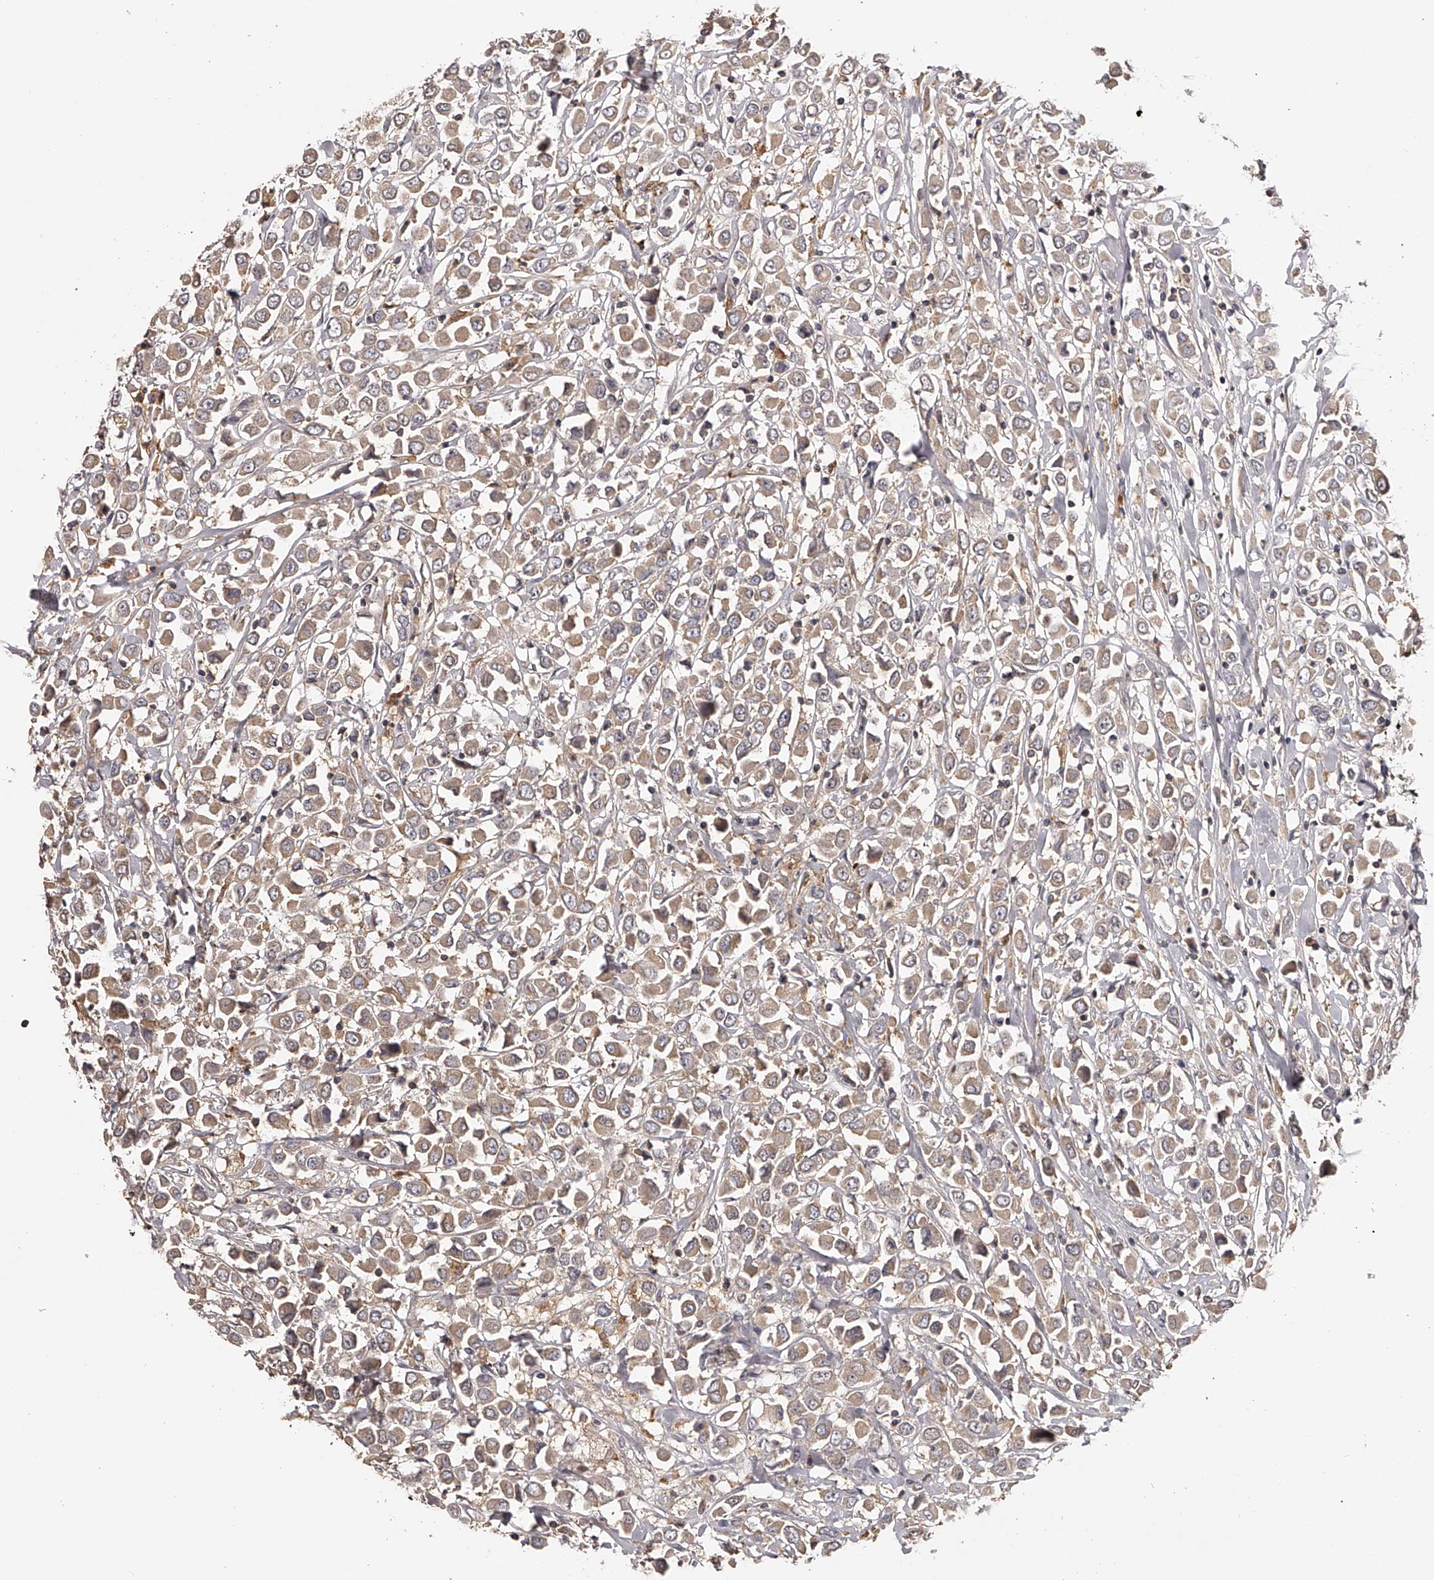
{"staining": {"intensity": "weak", "quantity": ">75%", "location": "cytoplasmic/membranous"}, "tissue": "breast cancer", "cell_type": "Tumor cells", "image_type": "cancer", "snomed": [{"axis": "morphology", "description": "Duct carcinoma"}, {"axis": "topography", "description": "Breast"}], "caption": "Protein expression analysis of human infiltrating ductal carcinoma (breast) reveals weak cytoplasmic/membranous expression in approximately >75% of tumor cells.", "gene": "TNN", "patient": {"sex": "female", "age": 61}}